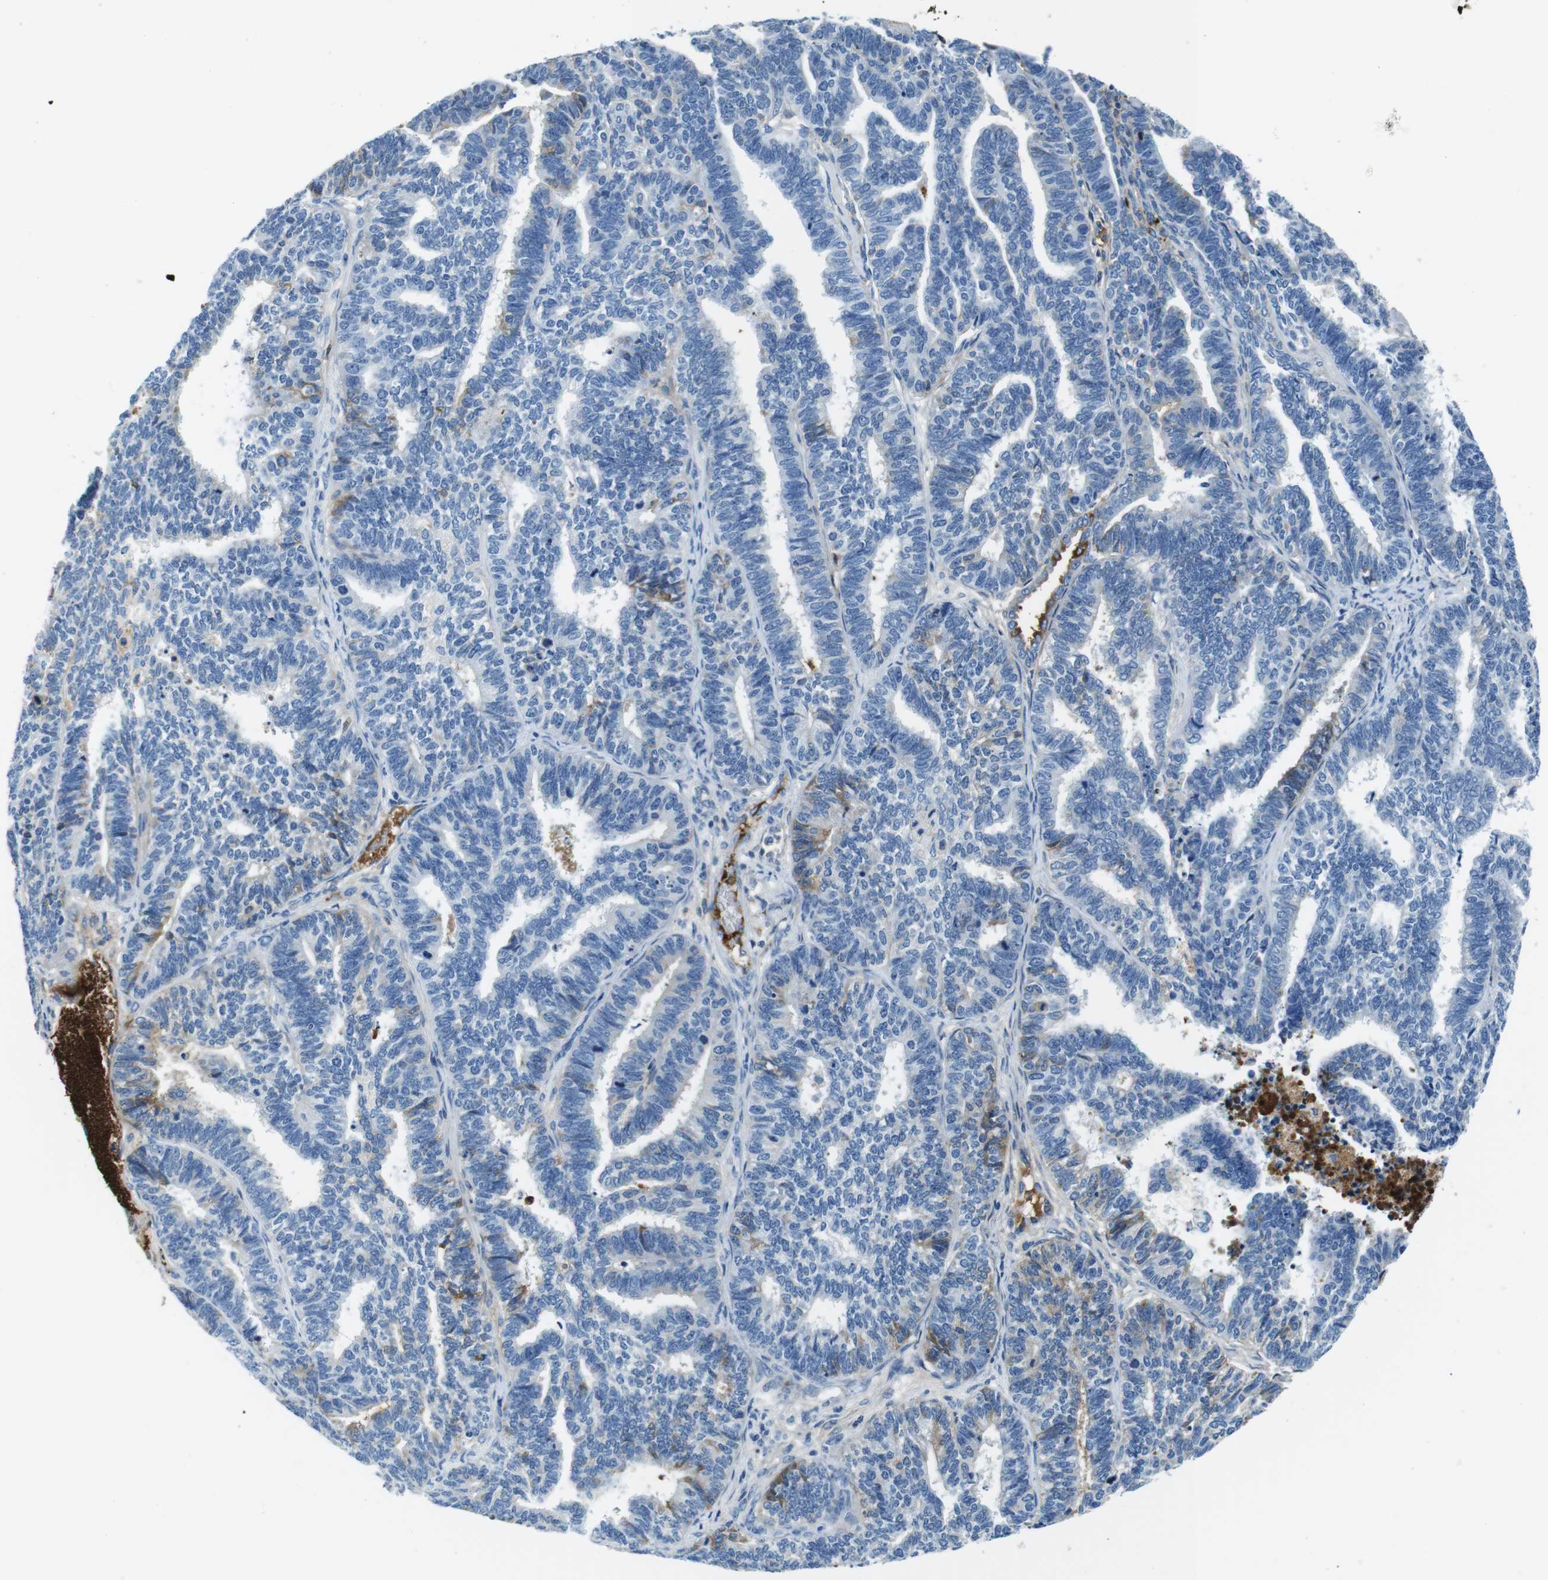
{"staining": {"intensity": "negative", "quantity": "none", "location": "none"}, "tissue": "endometrial cancer", "cell_type": "Tumor cells", "image_type": "cancer", "snomed": [{"axis": "morphology", "description": "Adenocarcinoma, NOS"}, {"axis": "topography", "description": "Endometrium"}], "caption": "High power microscopy photomicrograph of an immunohistochemistry (IHC) histopathology image of endometrial cancer, revealing no significant staining in tumor cells.", "gene": "IGKC", "patient": {"sex": "female", "age": 70}}